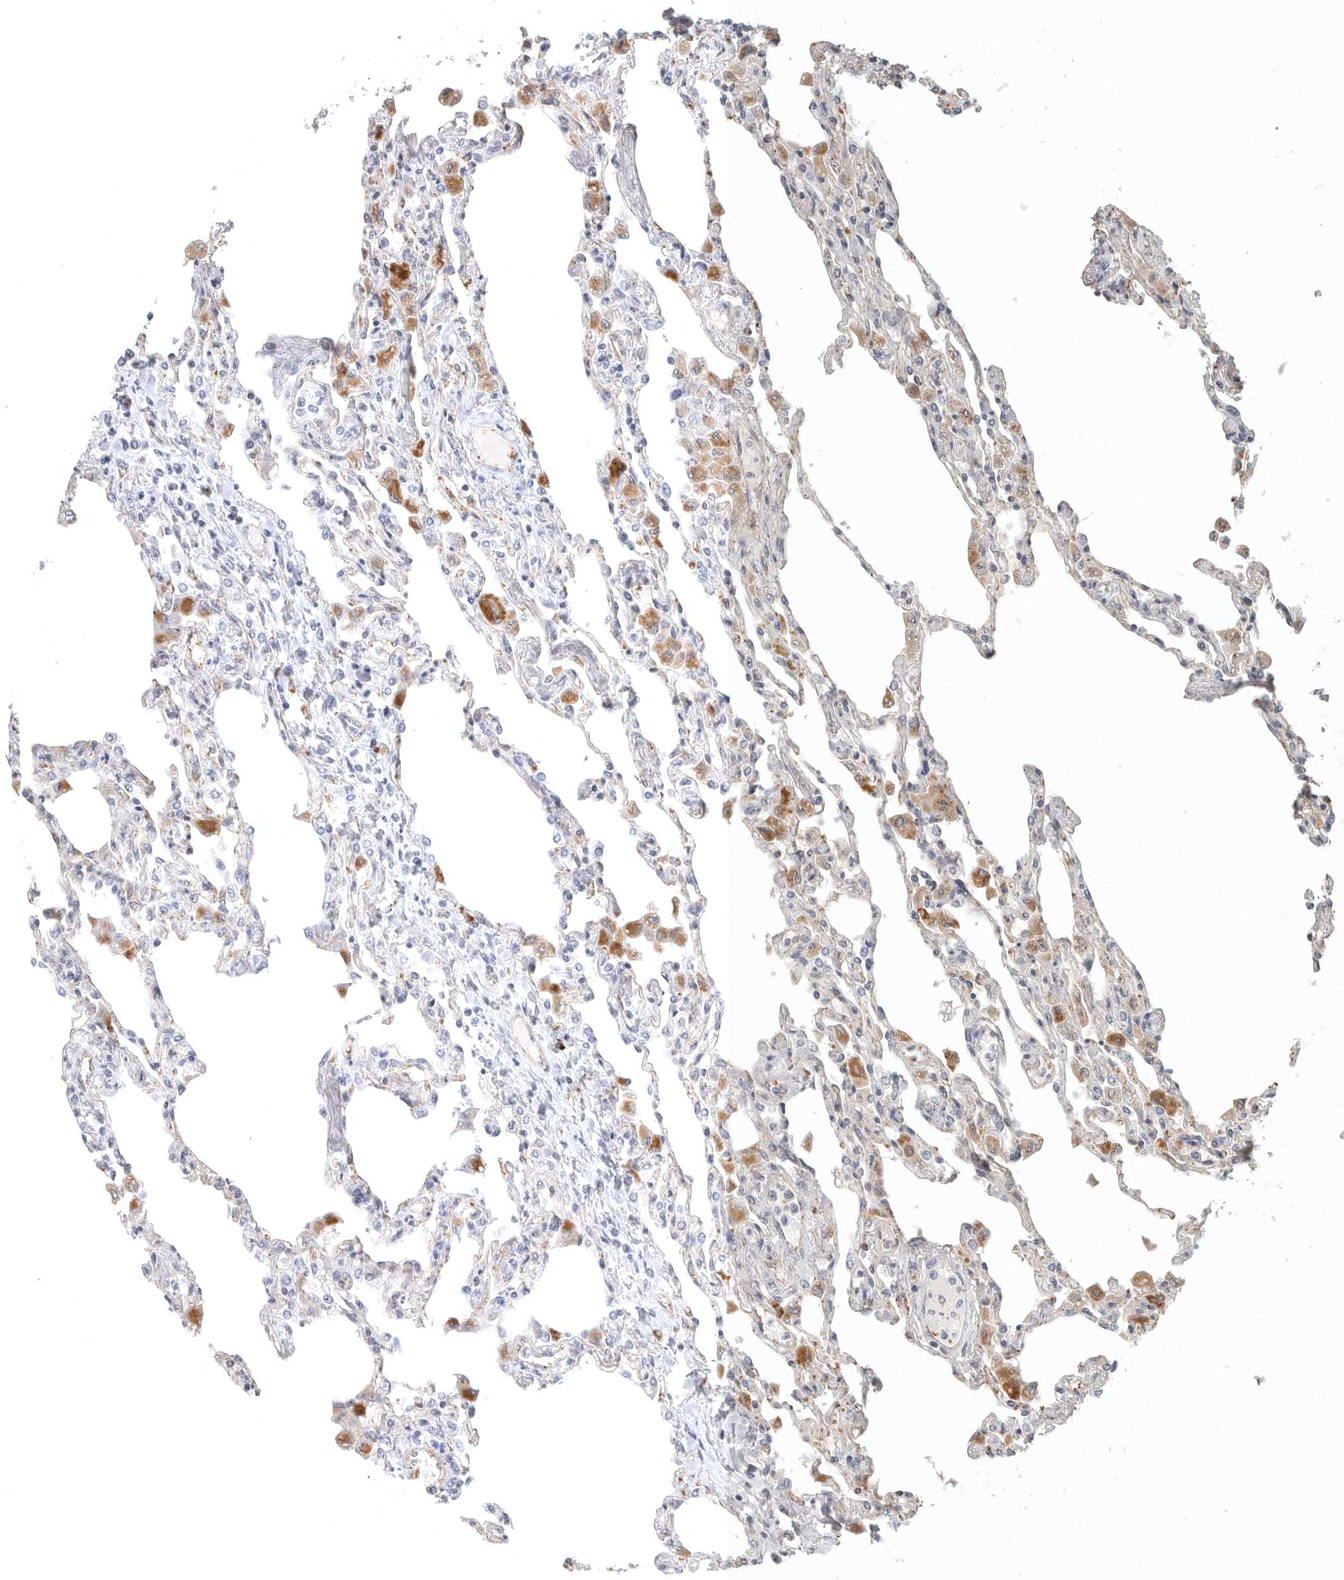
{"staining": {"intensity": "weak", "quantity": "25%-75%", "location": "cytoplasmic/membranous"}, "tissue": "lung", "cell_type": "Alveolar cells", "image_type": "normal", "snomed": [{"axis": "morphology", "description": "Normal tissue, NOS"}, {"axis": "topography", "description": "Bronchus"}, {"axis": "topography", "description": "Lung"}], "caption": "Approximately 25%-75% of alveolar cells in normal lung reveal weak cytoplasmic/membranous protein staining as visualized by brown immunohistochemical staining.", "gene": "LONRF1", "patient": {"sex": "female", "age": 49}}